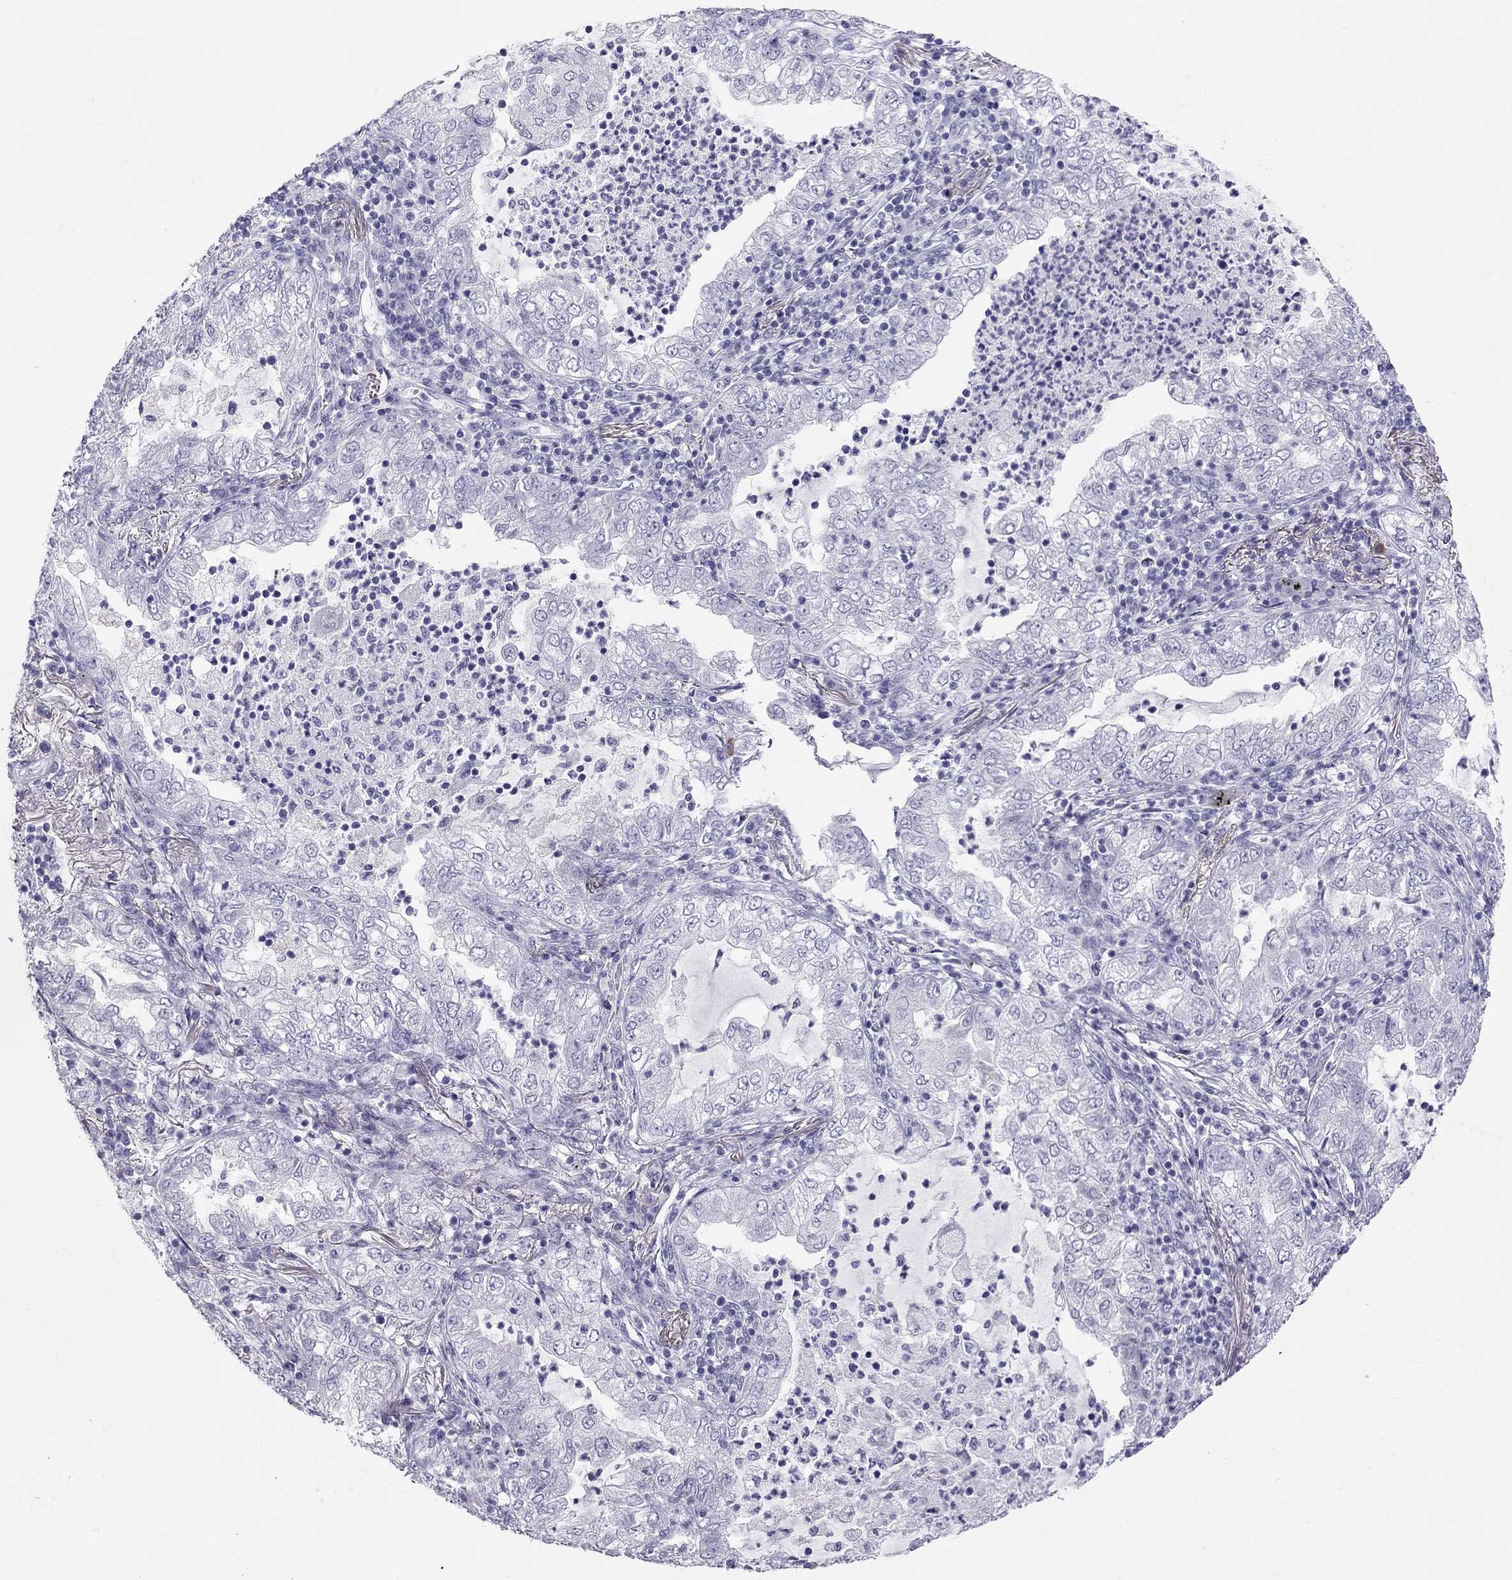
{"staining": {"intensity": "negative", "quantity": "none", "location": "none"}, "tissue": "lung cancer", "cell_type": "Tumor cells", "image_type": "cancer", "snomed": [{"axis": "morphology", "description": "Adenocarcinoma, NOS"}, {"axis": "topography", "description": "Lung"}], "caption": "Human adenocarcinoma (lung) stained for a protein using IHC demonstrates no expression in tumor cells.", "gene": "TRPM3", "patient": {"sex": "female", "age": 73}}